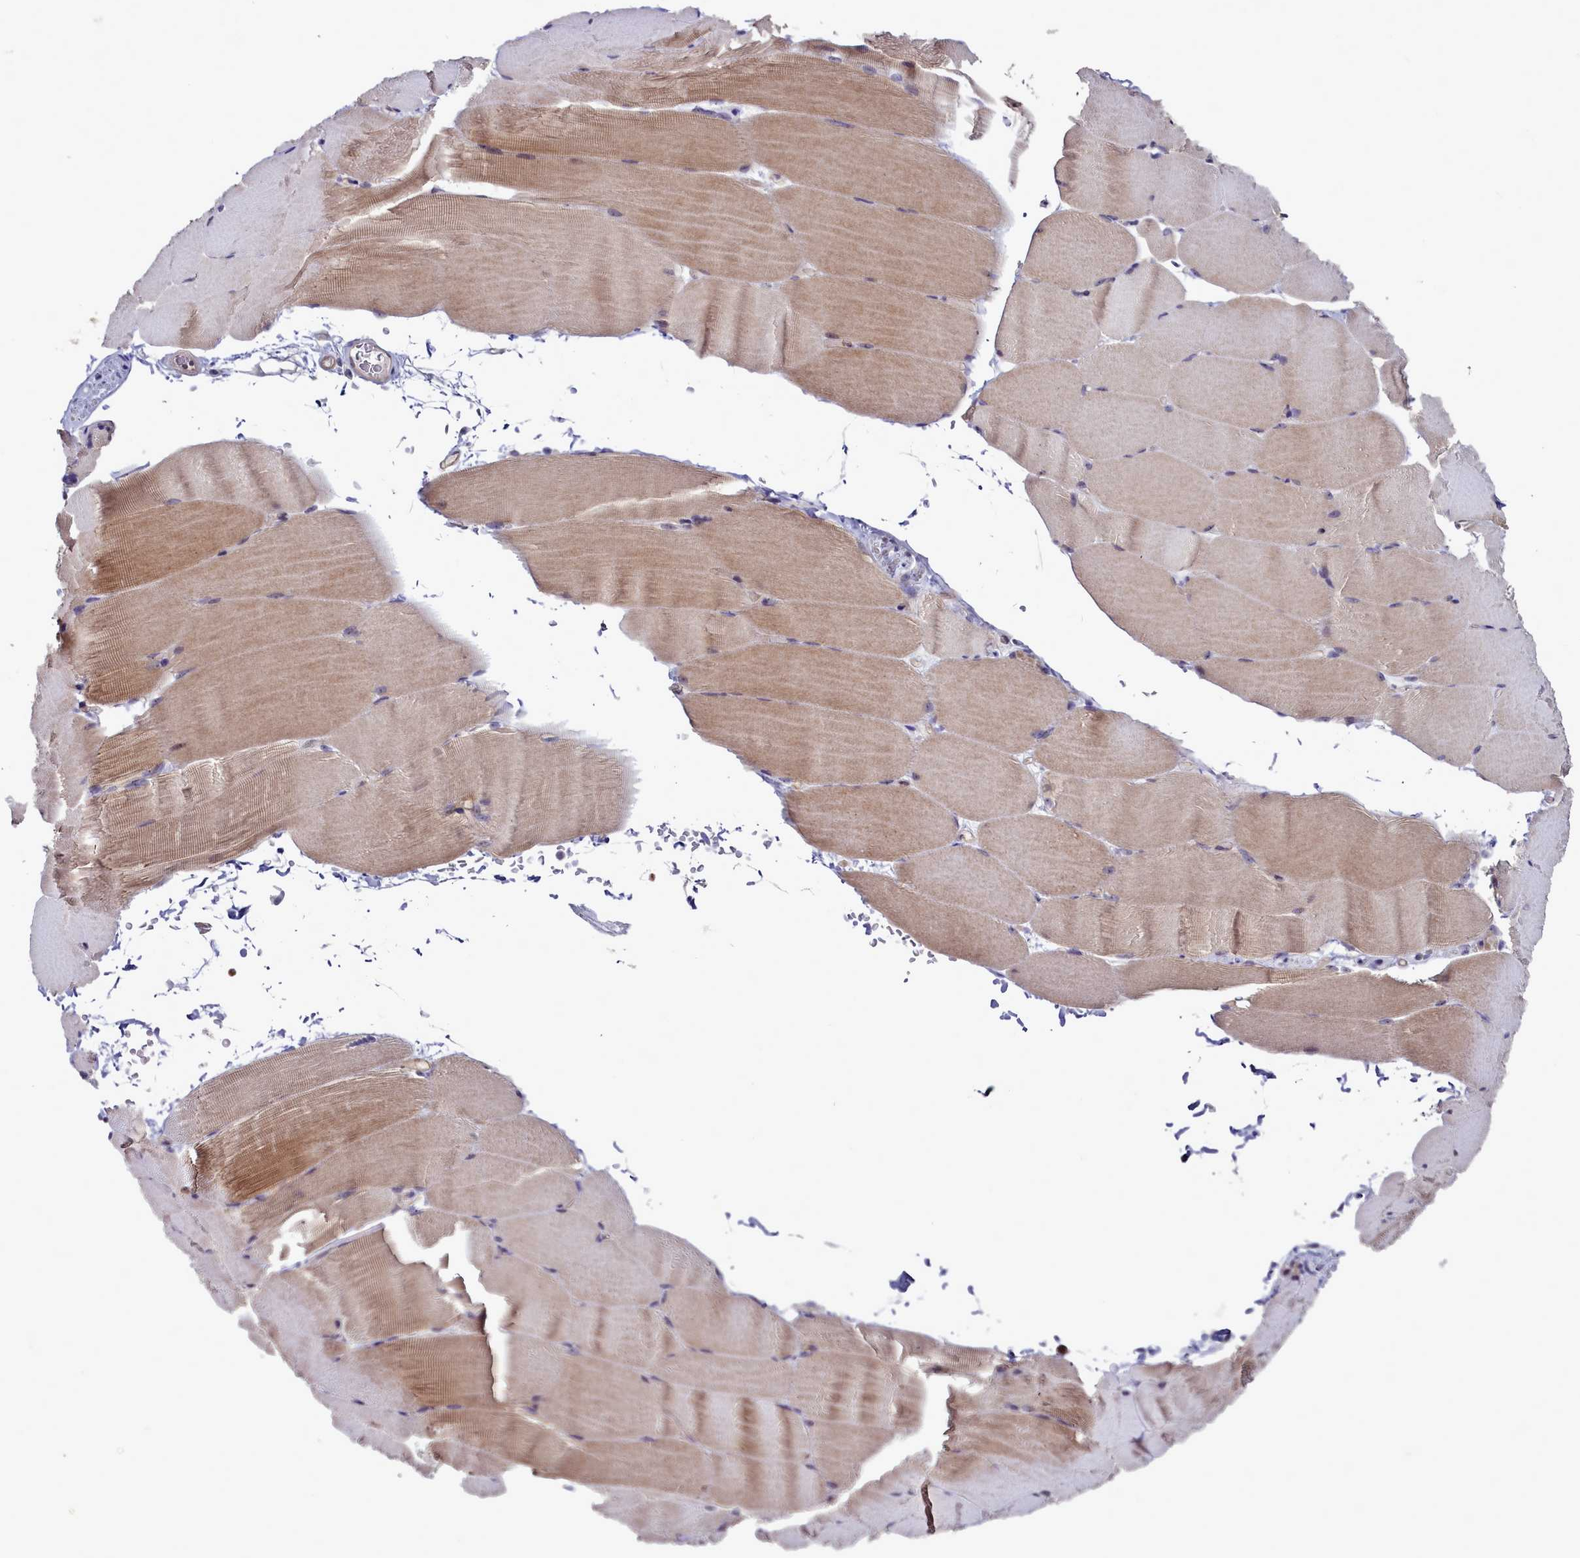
{"staining": {"intensity": "moderate", "quantity": "25%-75%", "location": "cytoplasmic/membranous"}, "tissue": "skeletal muscle", "cell_type": "Myocytes", "image_type": "normal", "snomed": [{"axis": "morphology", "description": "Normal tissue, NOS"}, {"axis": "topography", "description": "Skeletal muscle"}, {"axis": "topography", "description": "Parathyroid gland"}], "caption": "DAB (3,3'-diaminobenzidine) immunohistochemical staining of normal skeletal muscle shows moderate cytoplasmic/membranous protein staining in approximately 25%-75% of myocytes. (brown staining indicates protein expression, while blue staining denotes nuclei).", "gene": "BCAR1", "patient": {"sex": "female", "age": 37}}